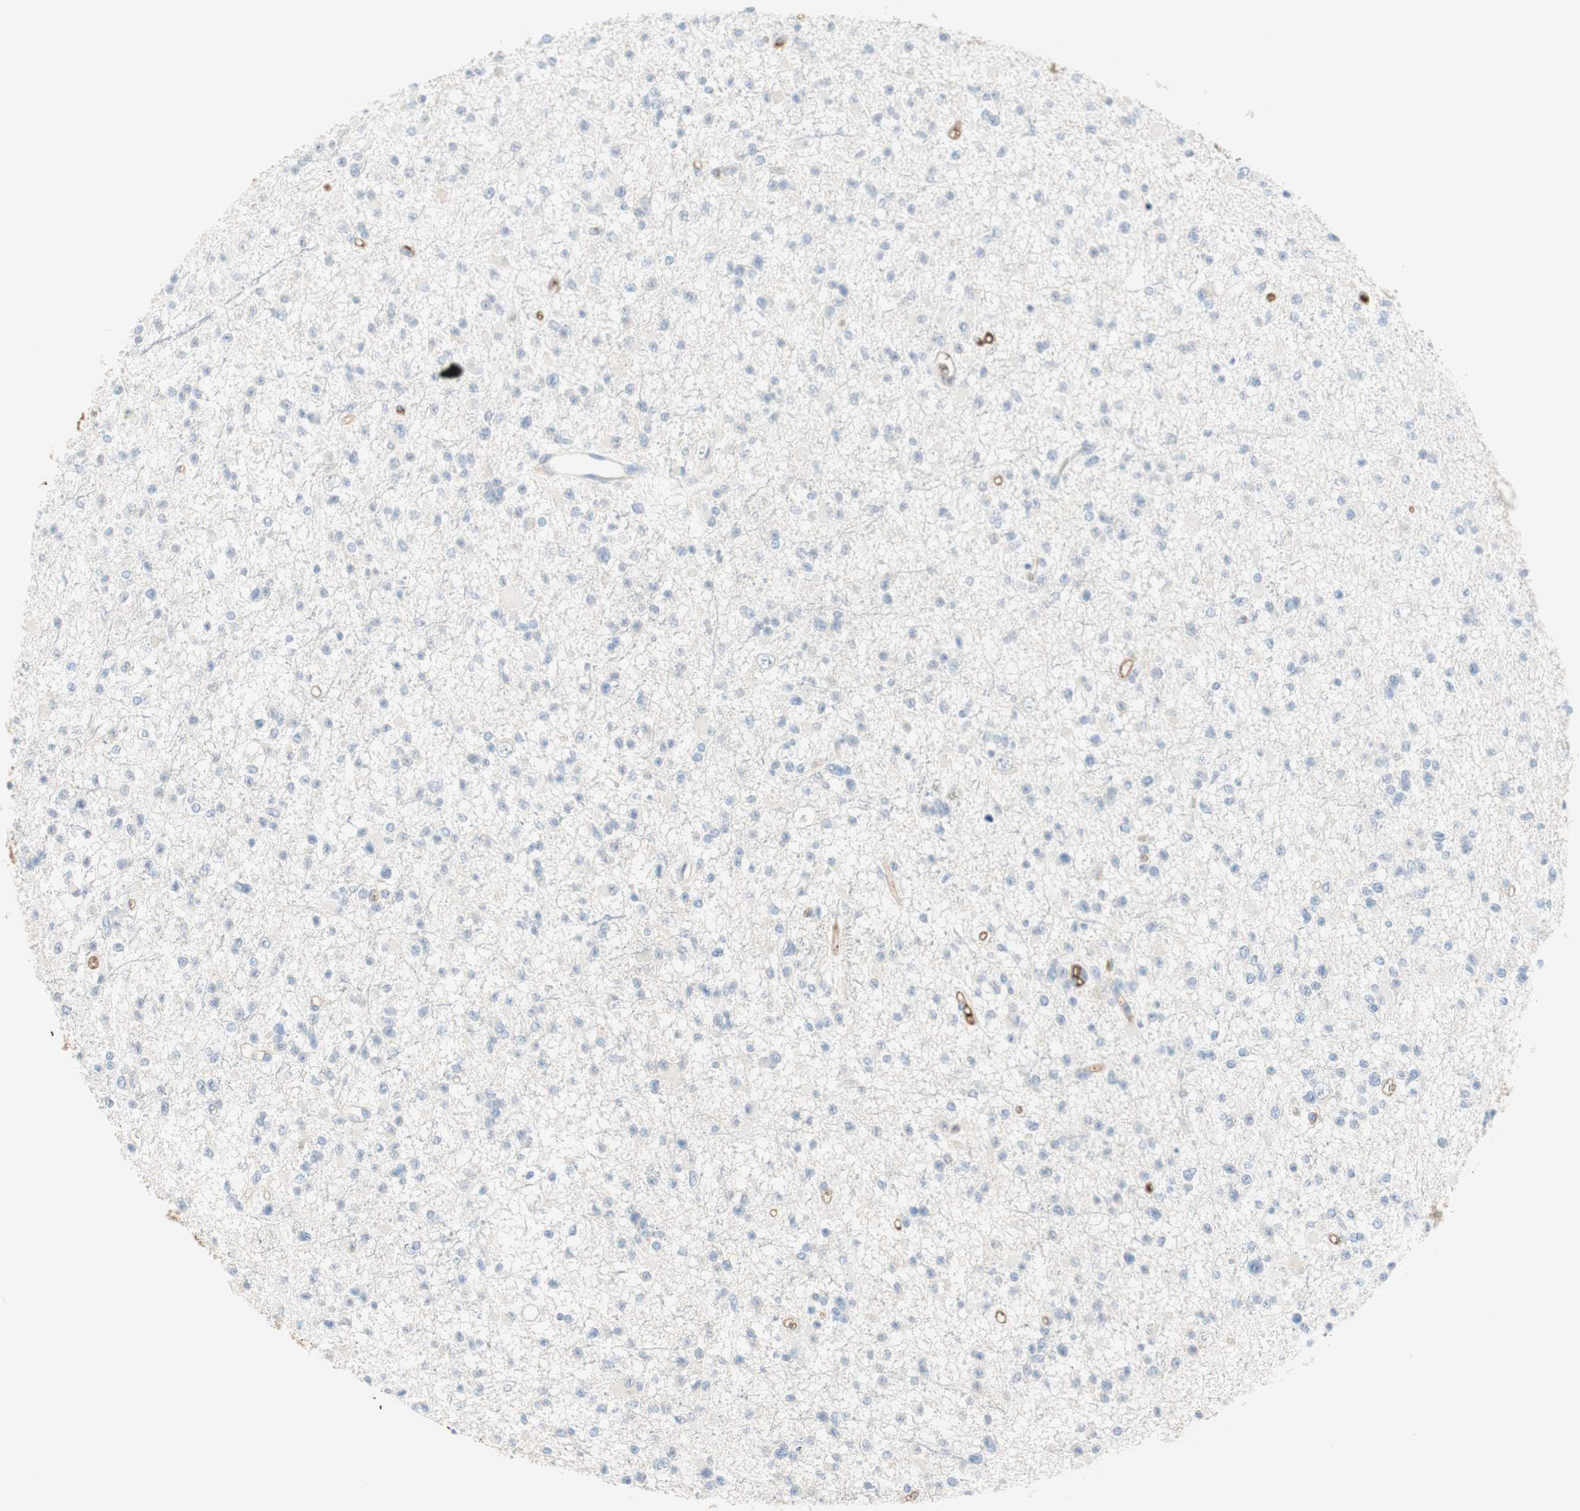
{"staining": {"intensity": "negative", "quantity": "none", "location": "none"}, "tissue": "glioma", "cell_type": "Tumor cells", "image_type": "cancer", "snomed": [{"axis": "morphology", "description": "Glioma, malignant, Low grade"}, {"axis": "topography", "description": "Brain"}], "caption": "This is an immunohistochemistry photomicrograph of glioma. There is no expression in tumor cells.", "gene": "KNG1", "patient": {"sex": "female", "age": 22}}